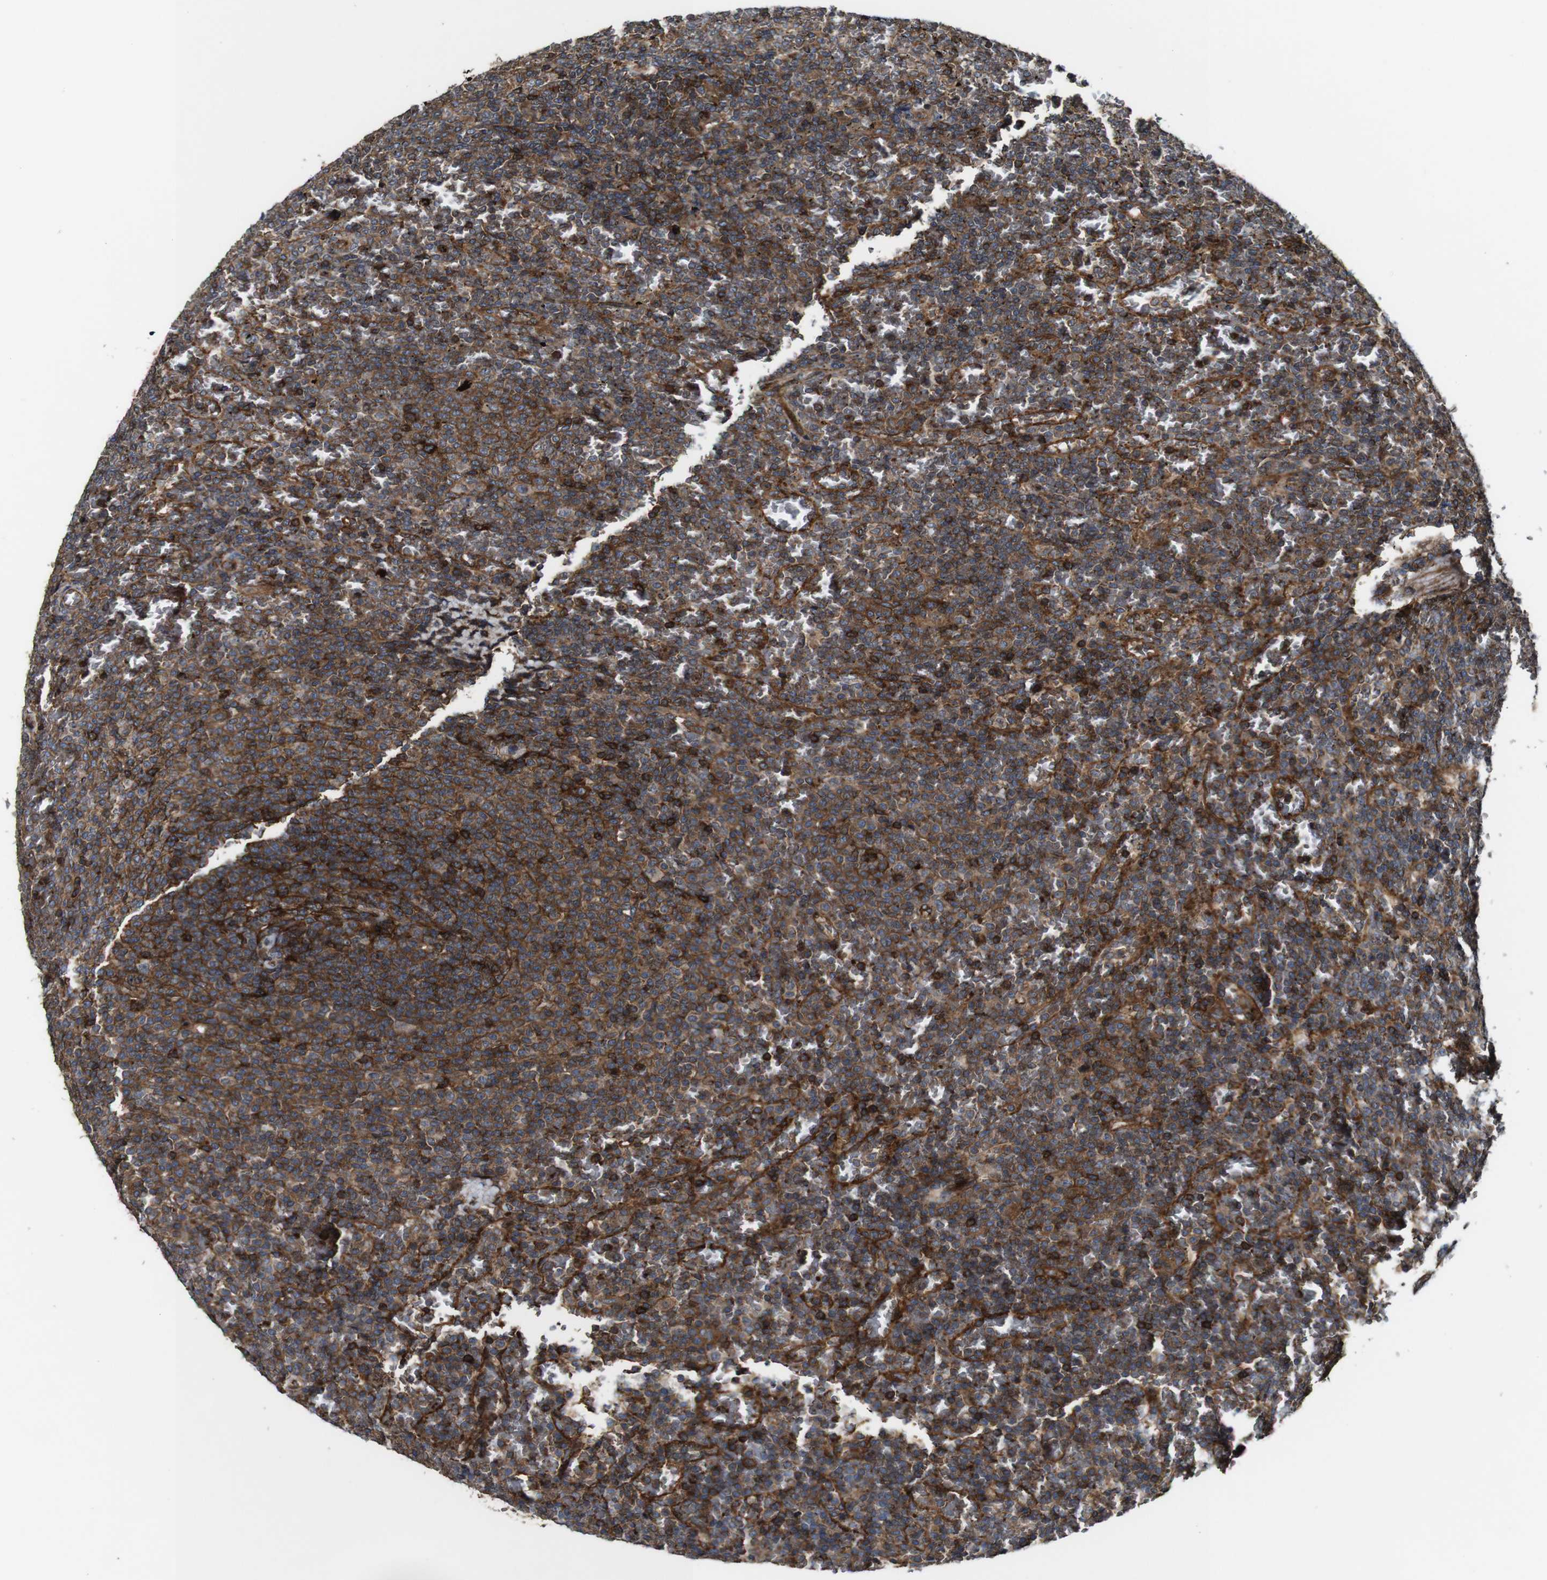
{"staining": {"intensity": "strong", "quantity": "<25%", "location": "cytoplasmic/membranous"}, "tissue": "lymphoma", "cell_type": "Tumor cells", "image_type": "cancer", "snomed": [{"axis": "morphology", "description": "Malignant lymphoma, non-Hodgkin's type, Low grade"}, {"axis": "topography", "description": "Spleen"}], "caption": "The histopathology image demonstrates a brown stain indicating the presence of a protein in the cytoplasmic/membranous of tumor cells in lymphoma. (DAB (3,3'-diaminobenzidine) IHC with brightfield microscopy, high magnification).", "gene": "TNIK", "patient": {"sex": "female", "age": 77}}